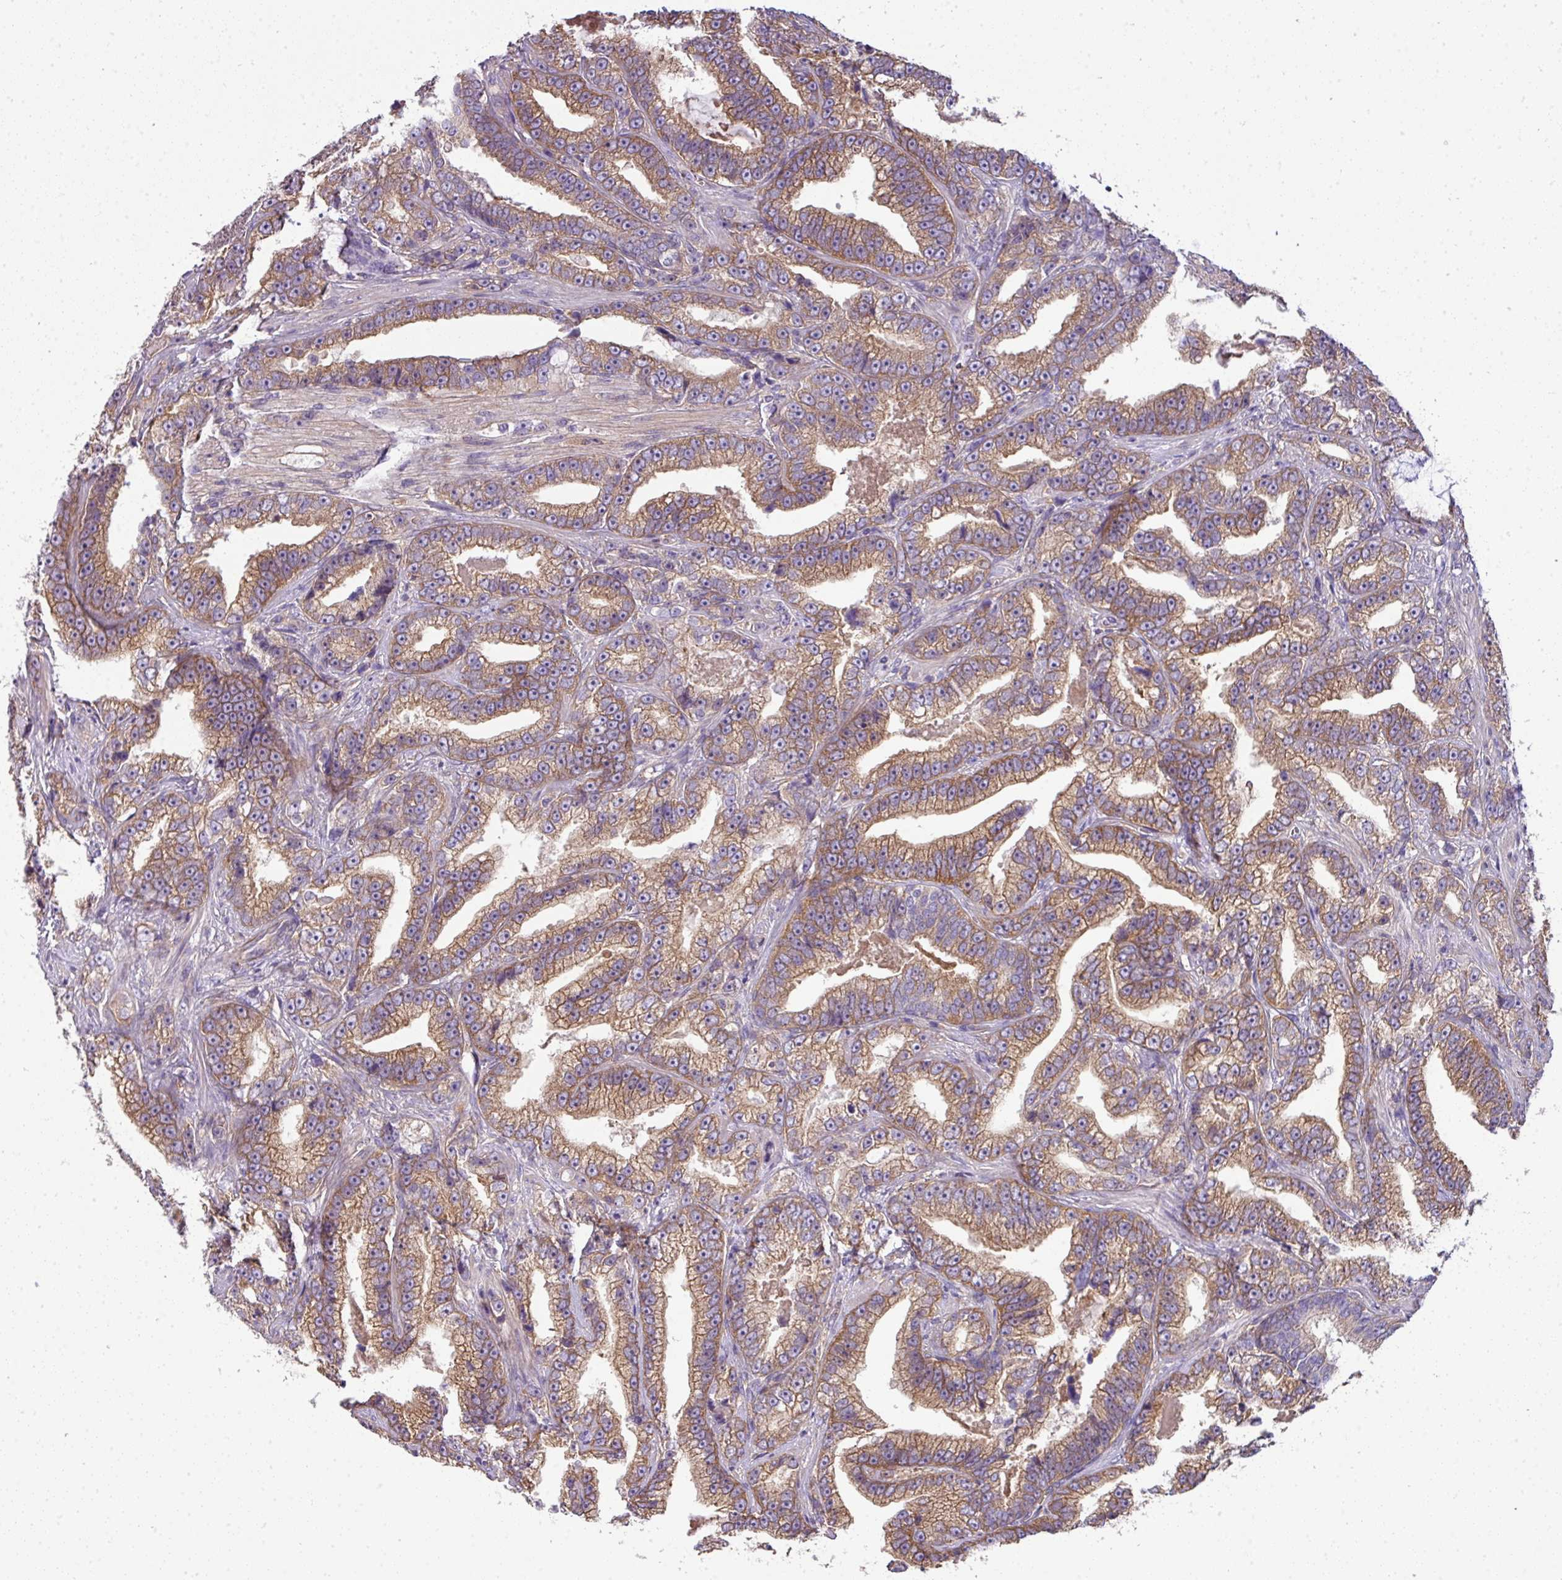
{"staining": {"intensity": "moderate", "quantity": "25%-75%", "location": "cytoplasmic/membranous"}, "tissue": "prostate cancer", "cell_type": "Tumor cells", "image_type": "cancer", "snomed": [{"axis": "morphology", "description": "Adenocarcinoma, High grade"}, {"axis": "topography", "description": "Prostate and seminal vesicle, NOS"}], "caption": "Protein staining demonstrates moderate cytoplasmic/membranous staining in about 25%-75% of tumor cells in prostate high-grade adenocarcinoma. Nuclei are stained in blue.", "gene": "PALS2", "patient": {"sex": "male", "age": 67}}